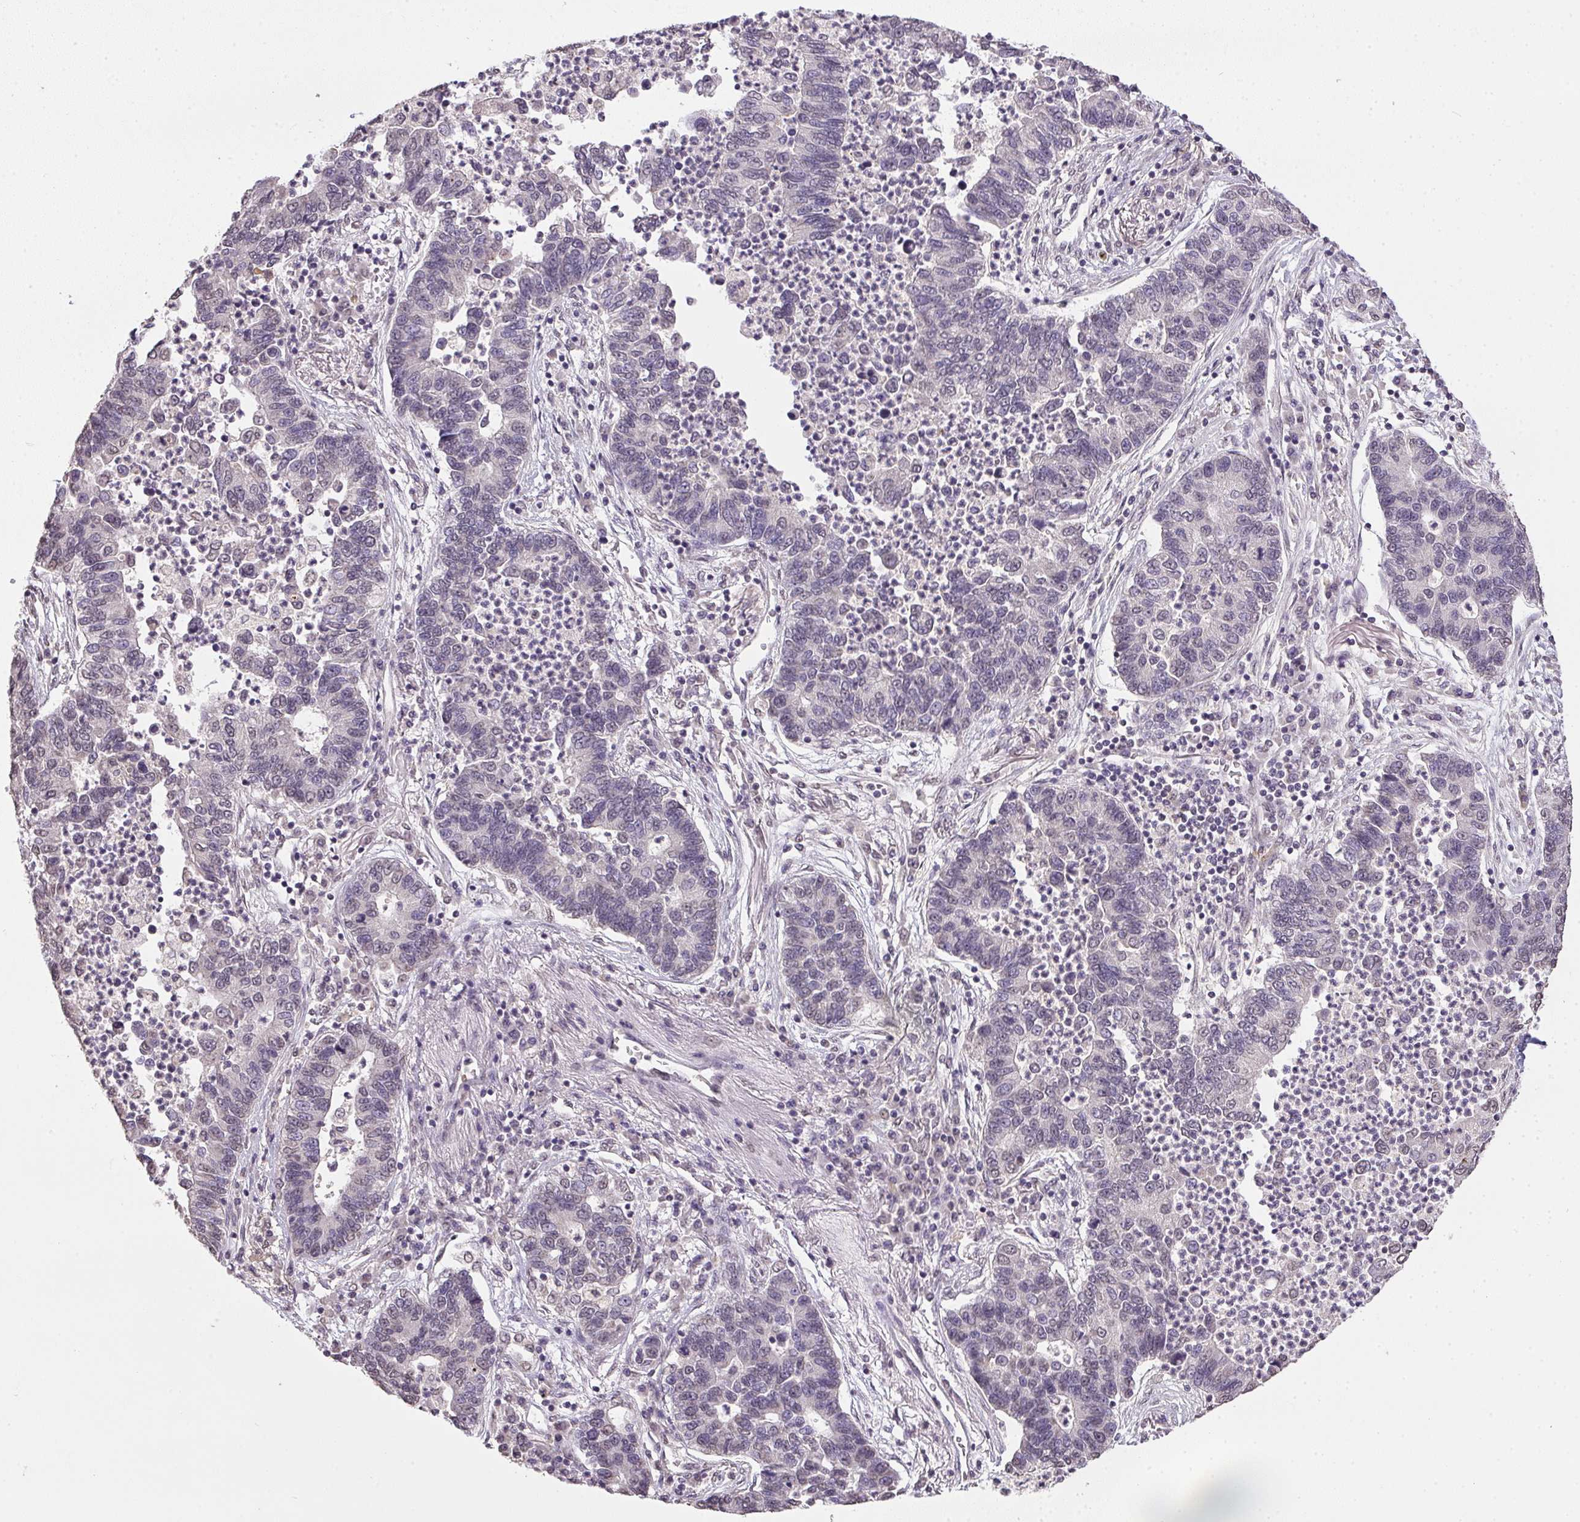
{"staining": {"intensity": "negative", "quantity": "none", "location": "none"}, "tissue": "lung cancer", "cell_type": "Tumor cells", "image_type": "cancer", "snomed": [{"axis": "morphology", "description": "Adenocarcinoma, NOS"}, {"axis": "topography", "description": "Lung"}], "caption": "The immunohistochemistry (IHC) histopathology image has no significant staining in tumor cells of lung adenocarcinoma tissue.", "gene": "PPP4R4", "patient": {"sex": "female", "age": 57}}